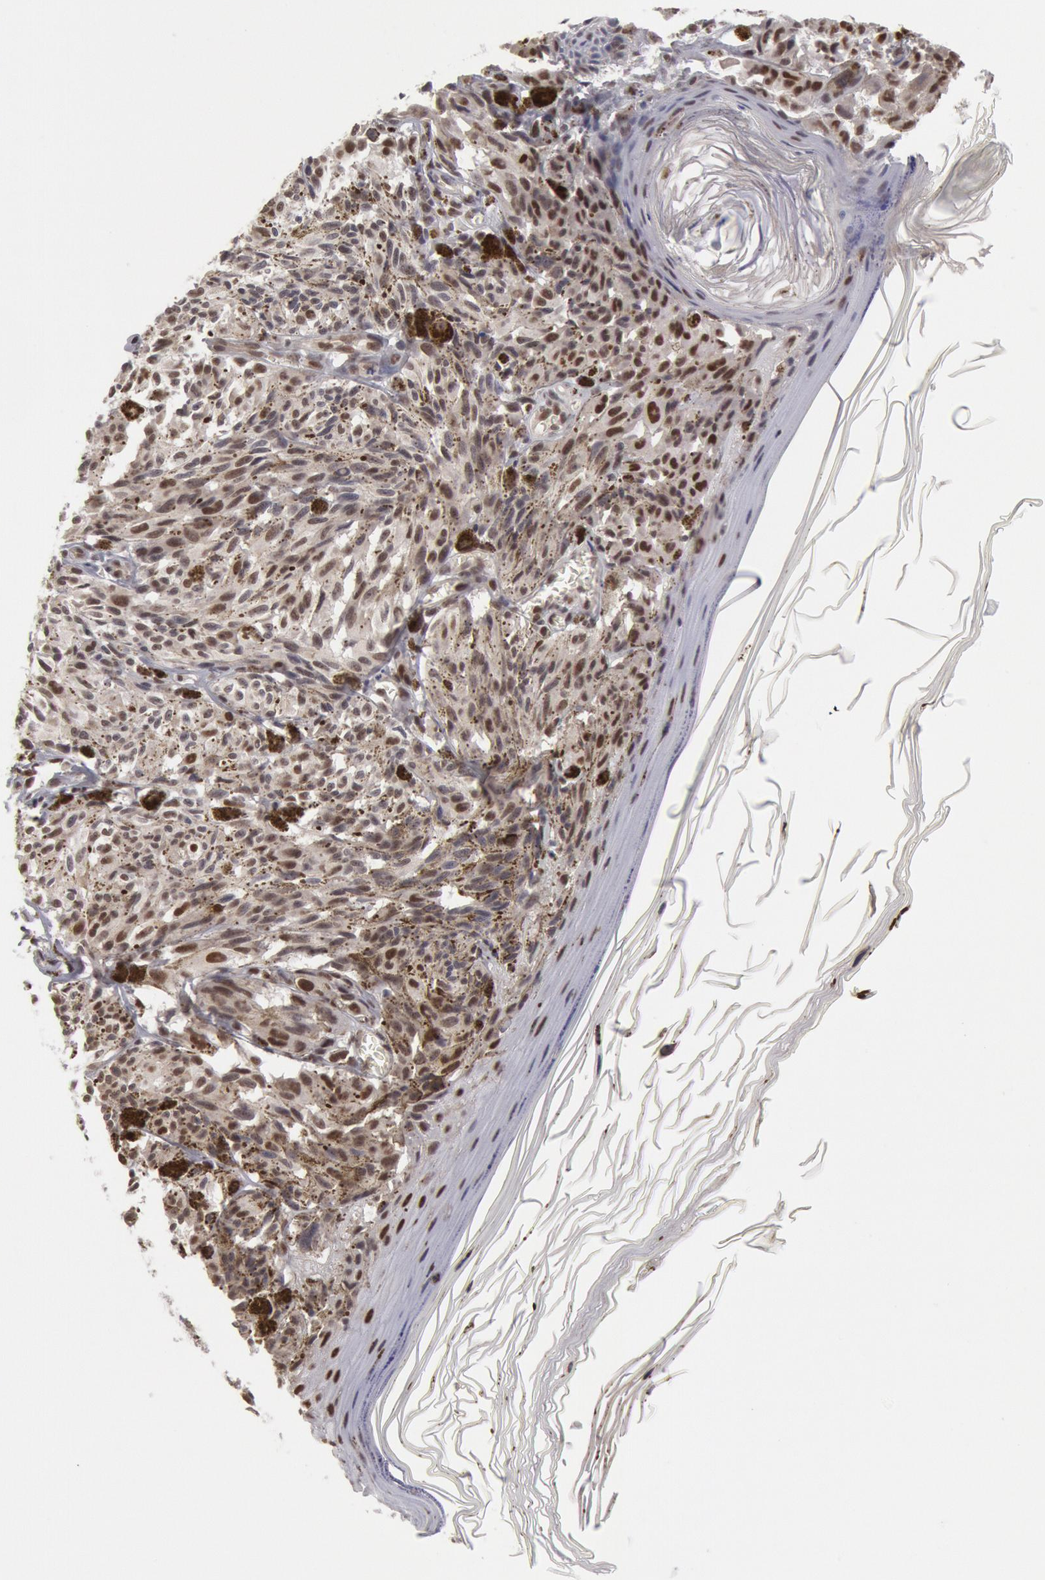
{"staining": {"intensity": "moderate", "quantity": "25%-75%", "location": "nuclear"}, "tissue": "melanoma", "cell_type": "Tumor cells", "image_type": "cancer", "snomed": [{"axis": "morphology", "description": "Malignant melanoma, NOS"}, {"axis": "topography", "description": "Skin"}], "caption": "Melanoma was stained to show a protein in brown. There is medium levels of moderate nuclear expression in about 25%-75% of tumor cells. (DAB (3,3'-diaminobenzidine) = brown stain, brightfield microscopy at high magnification).", "gene": "PPP4R3B", "patient": {"sex": "female", "age": 72}}